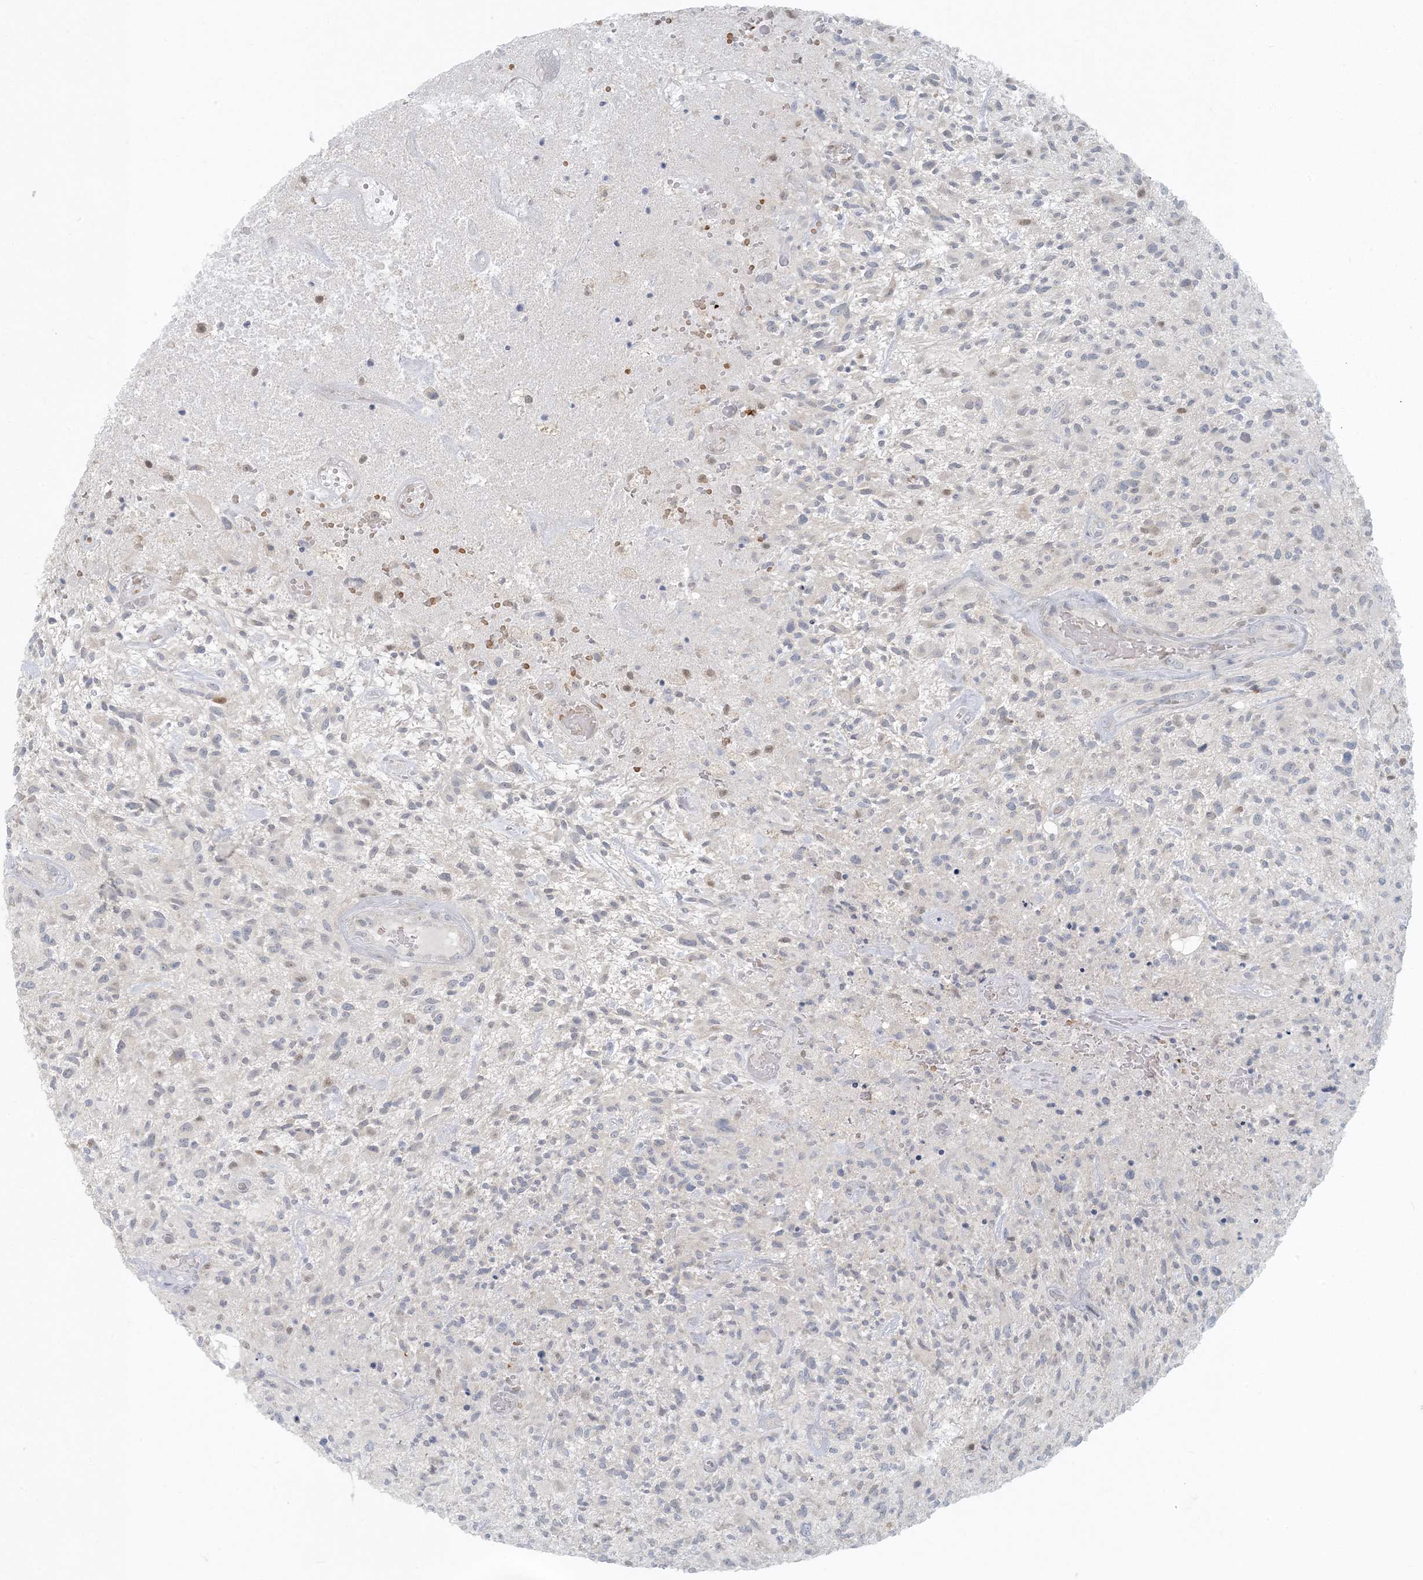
{"staining": {"intensity": "negative", "quantity": "none", "location": "none"}, "tissue": "glioma", "cell_type": "Tumor cells", "image_type": "cancer", "snomed": [{"axis": "morphology", "description": "Glioma, malignant, High grade"}, {"axis": "topography", "description": "Brain"}], "caption": "High-grade glioma (malignant) stained for a protein using immunohistochemistry shows no staining tumor cells.", "gene": "CTDNEP1", "patient": {"sex": "male", "age": 47}}